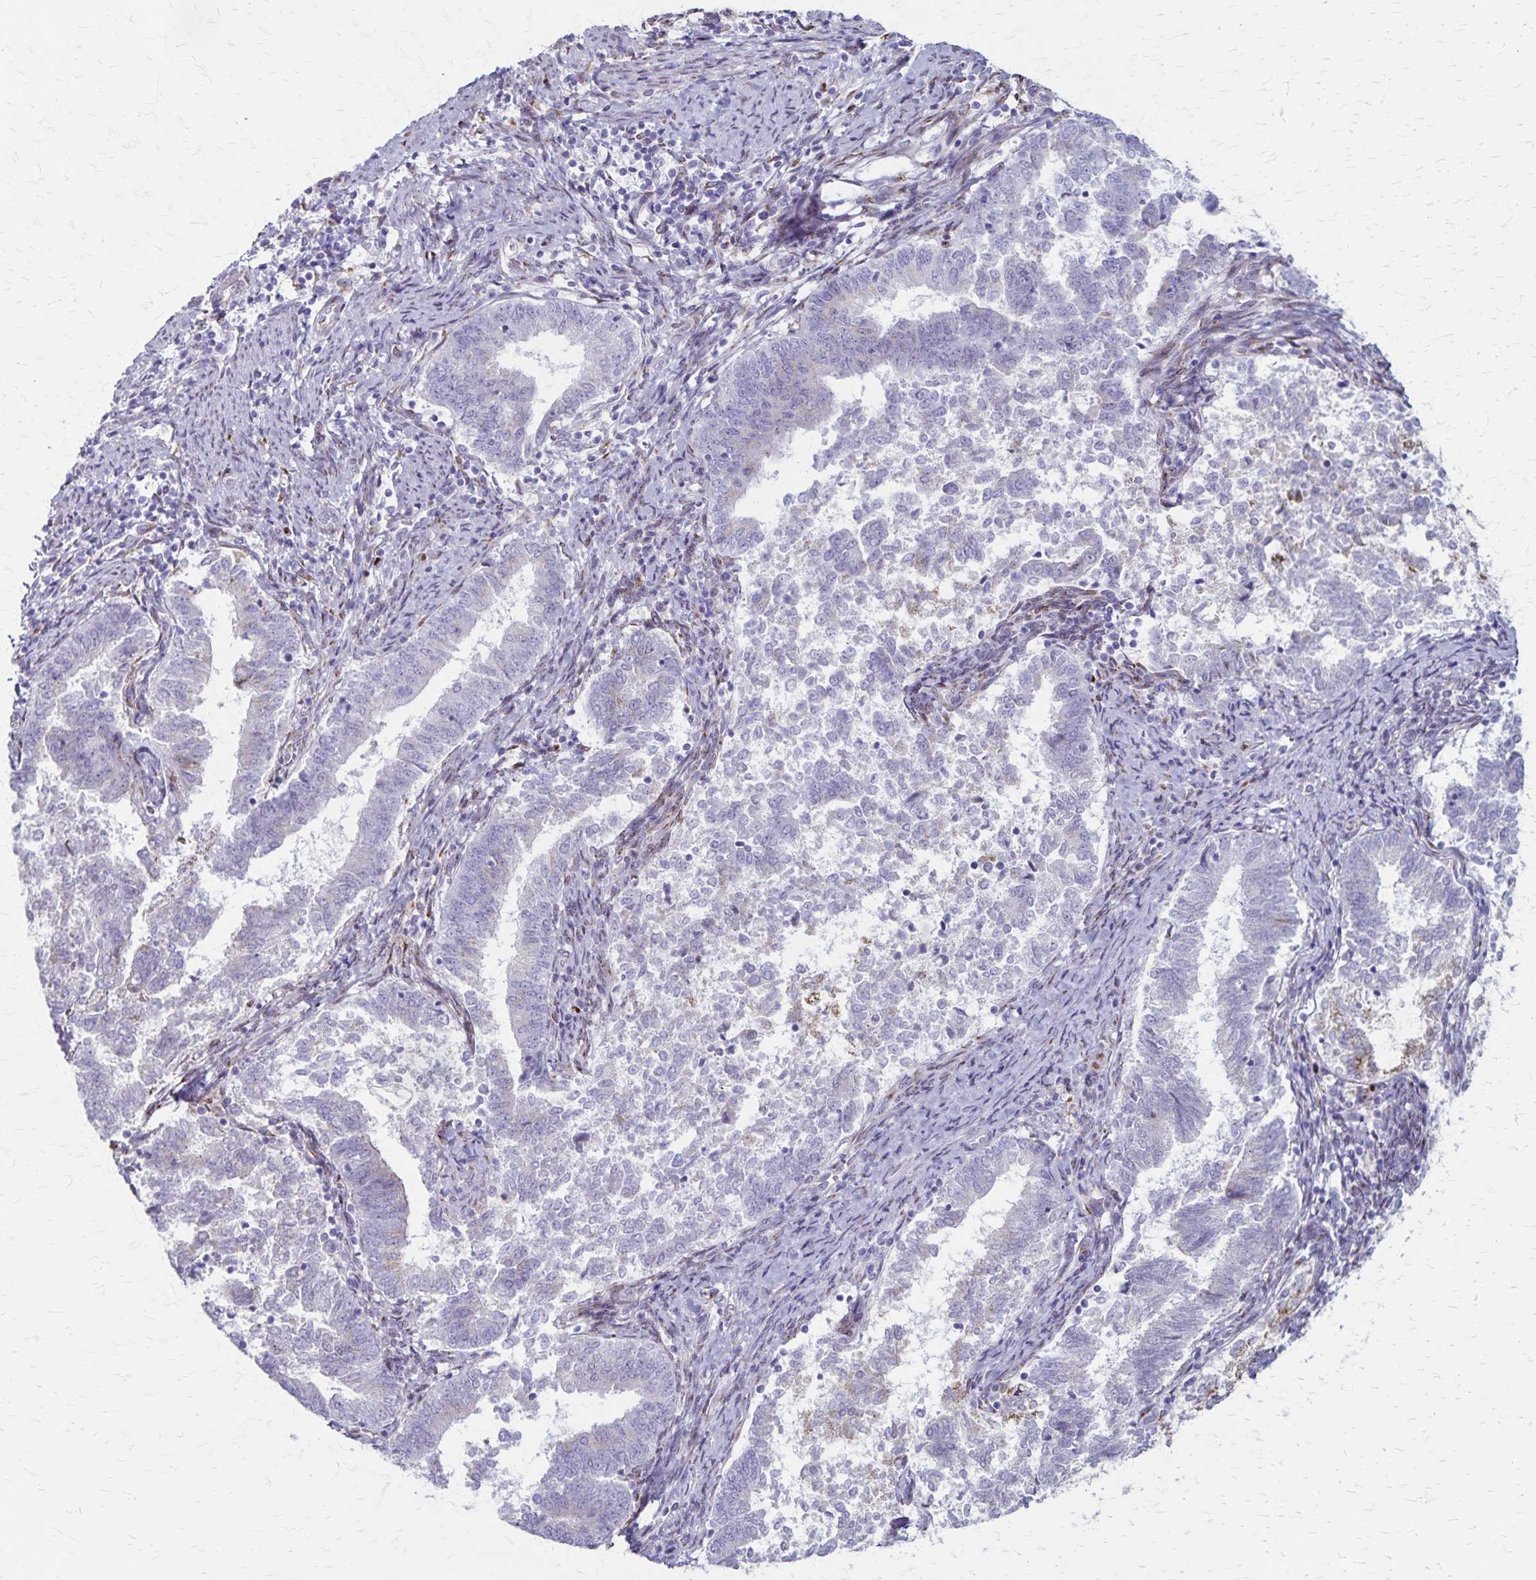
{"staining": {"intensity": "moderate", "quantity": "<25%", "location": "cytoplasmic/membranous"}, "tissue": "endometrial cancer", "cell_type": "Tumor cells", "image_type": "cancer", "snomed": [{"axis": "morphology", "description": "Adenocarcinoma, NOS"}, {"axis": "topography", "description": "Endometrium"}], "caption": "This photomicrograph reveals endometrial cancer stained with IHC to label a protein in brown. The cytoplasmic/membranous of tumor cells show moderate positivity for the protein. Nuclei are counter-stained blue.", "gene": "MCFD2", "patient": {"sex": "female", "age": 65}}